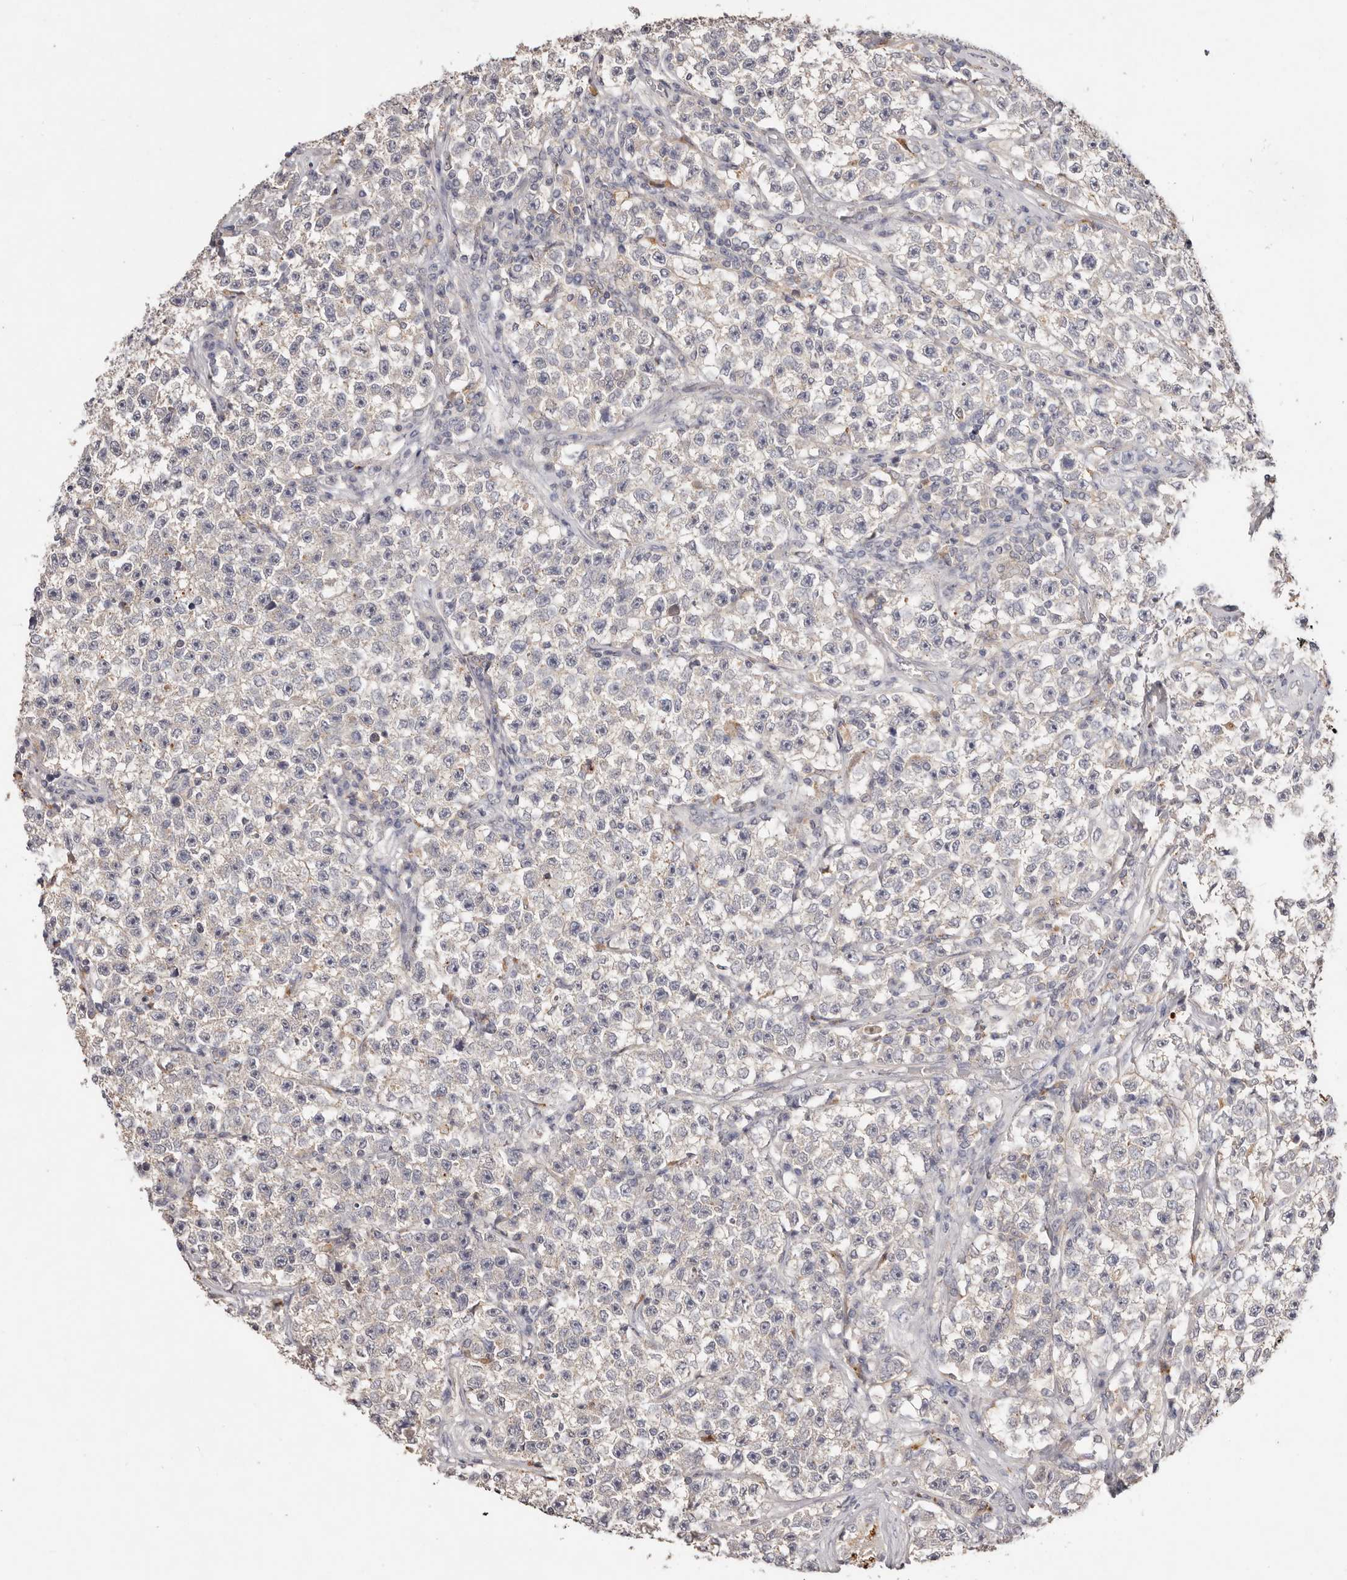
{"staining": {"intensity": "negative", "quantity": "none", "location": "none"}, "tissue": "testis cancer", "cell_type": "Tumor cells", "image_type": "cancer", "snomed": [{"axis": "morphology", "description": "Seminoma, NOS"}, {"axis": "topography", "description": "Testis"}], "caption": "This is a histopathology image of immunohistochemistry (IHC) staining of testis cancer, which shows no positivity in tumor cells. (Stains: DAB (3,3'-diaminobenzidine) immunohistochemistry with hematoxylin counter stain, Microscopy: brightfield microscopy at high magnification).", "gene": "THBS3", "patient": {"sex": "male", "age": 22}}